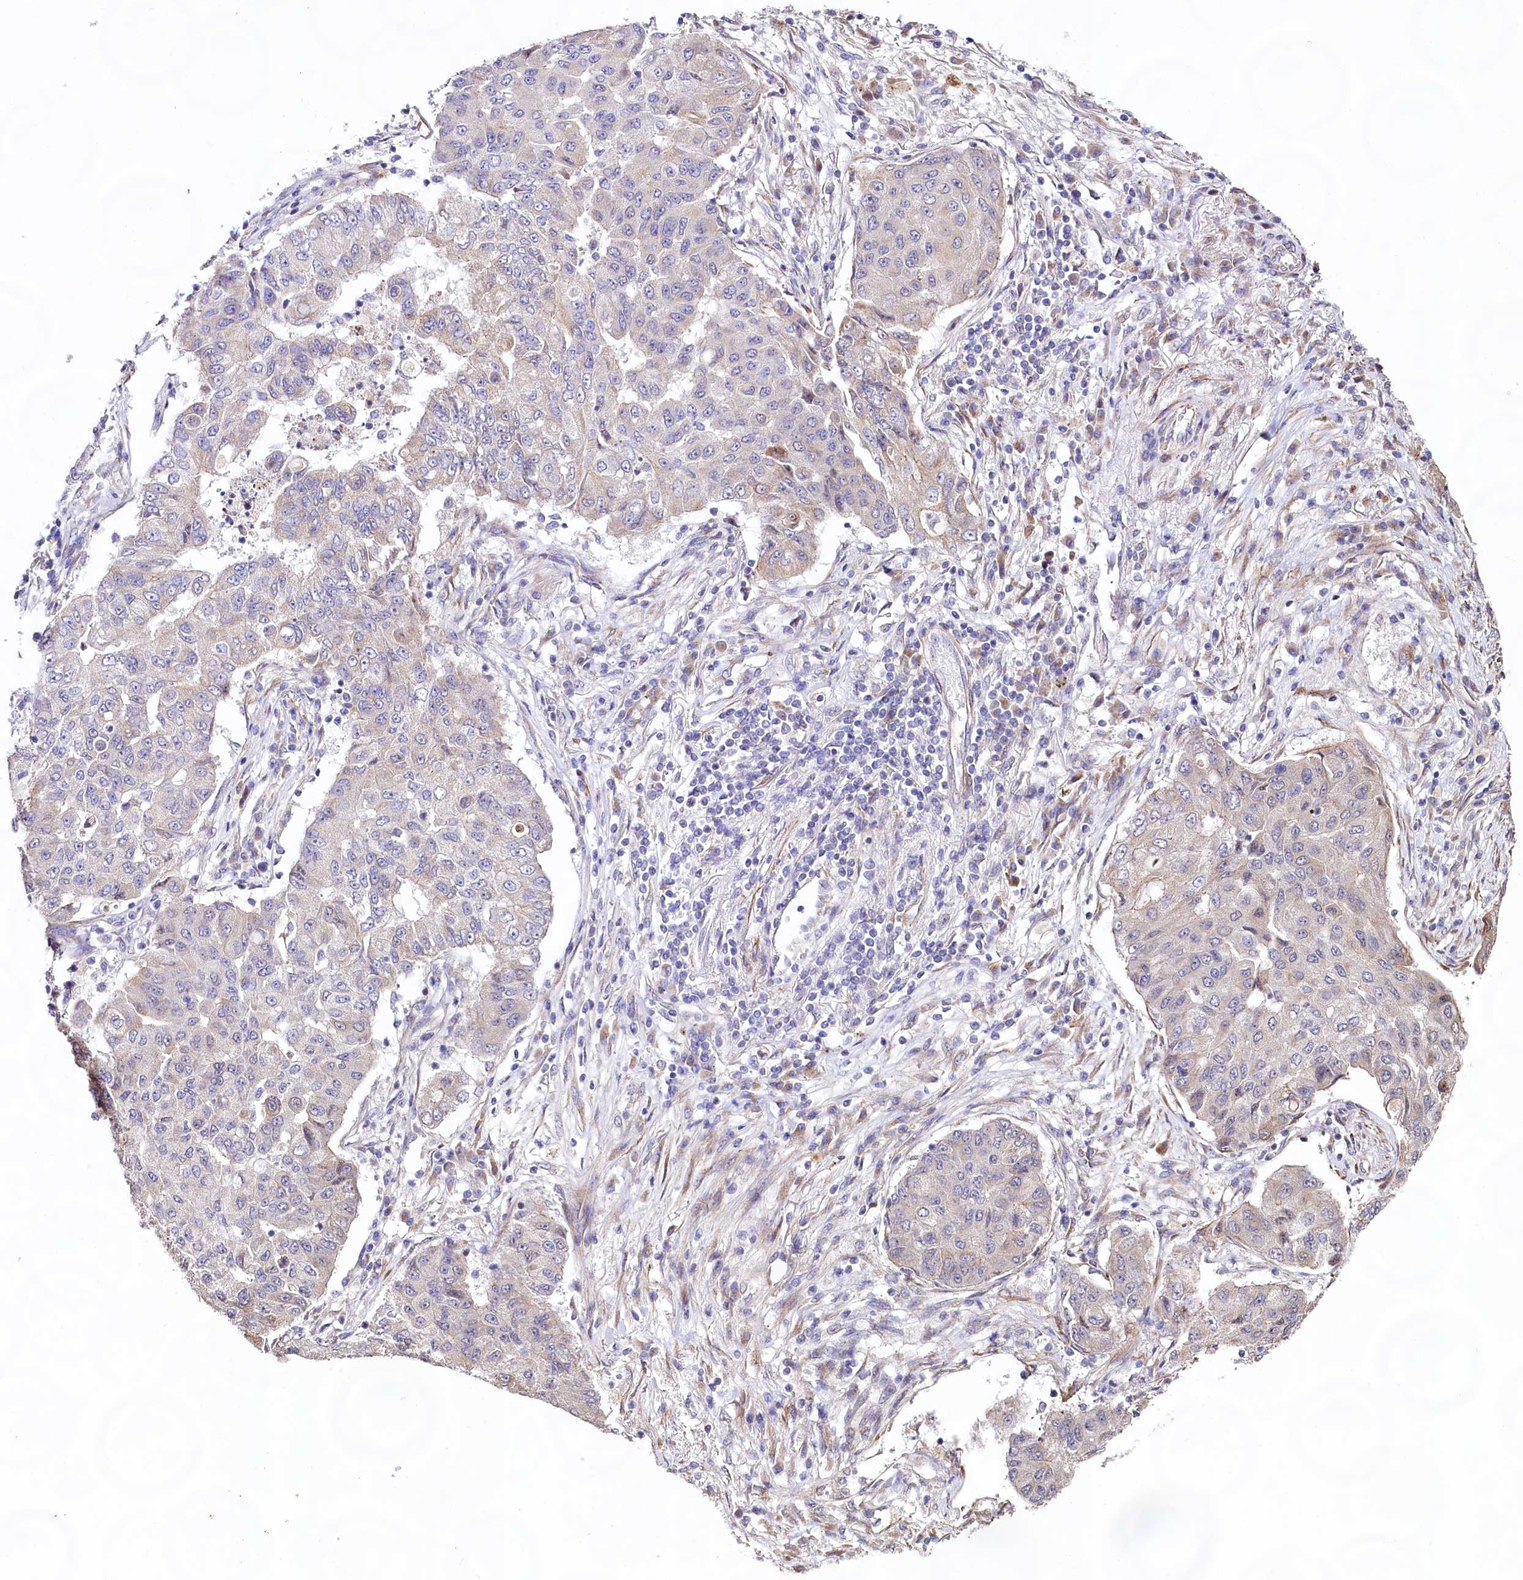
{"staining": {"intensity": "negative", "quantity": "none", "location": "none"}, "tissue": "lung cancer", "cell_type": "Tumor cells", "image_type": "cancer", "snomed": [{"axis": "morphology", "description": "Squamous cell carcinoma, NOS"}, {"axis": "topography", "description": "Lung"}], "caption": "Immunohistochemistry of lung cancer demonstrates no positivity in tumor cells.", "gene": "VPS11", "patient": {"sex": "male", "age": 74}}